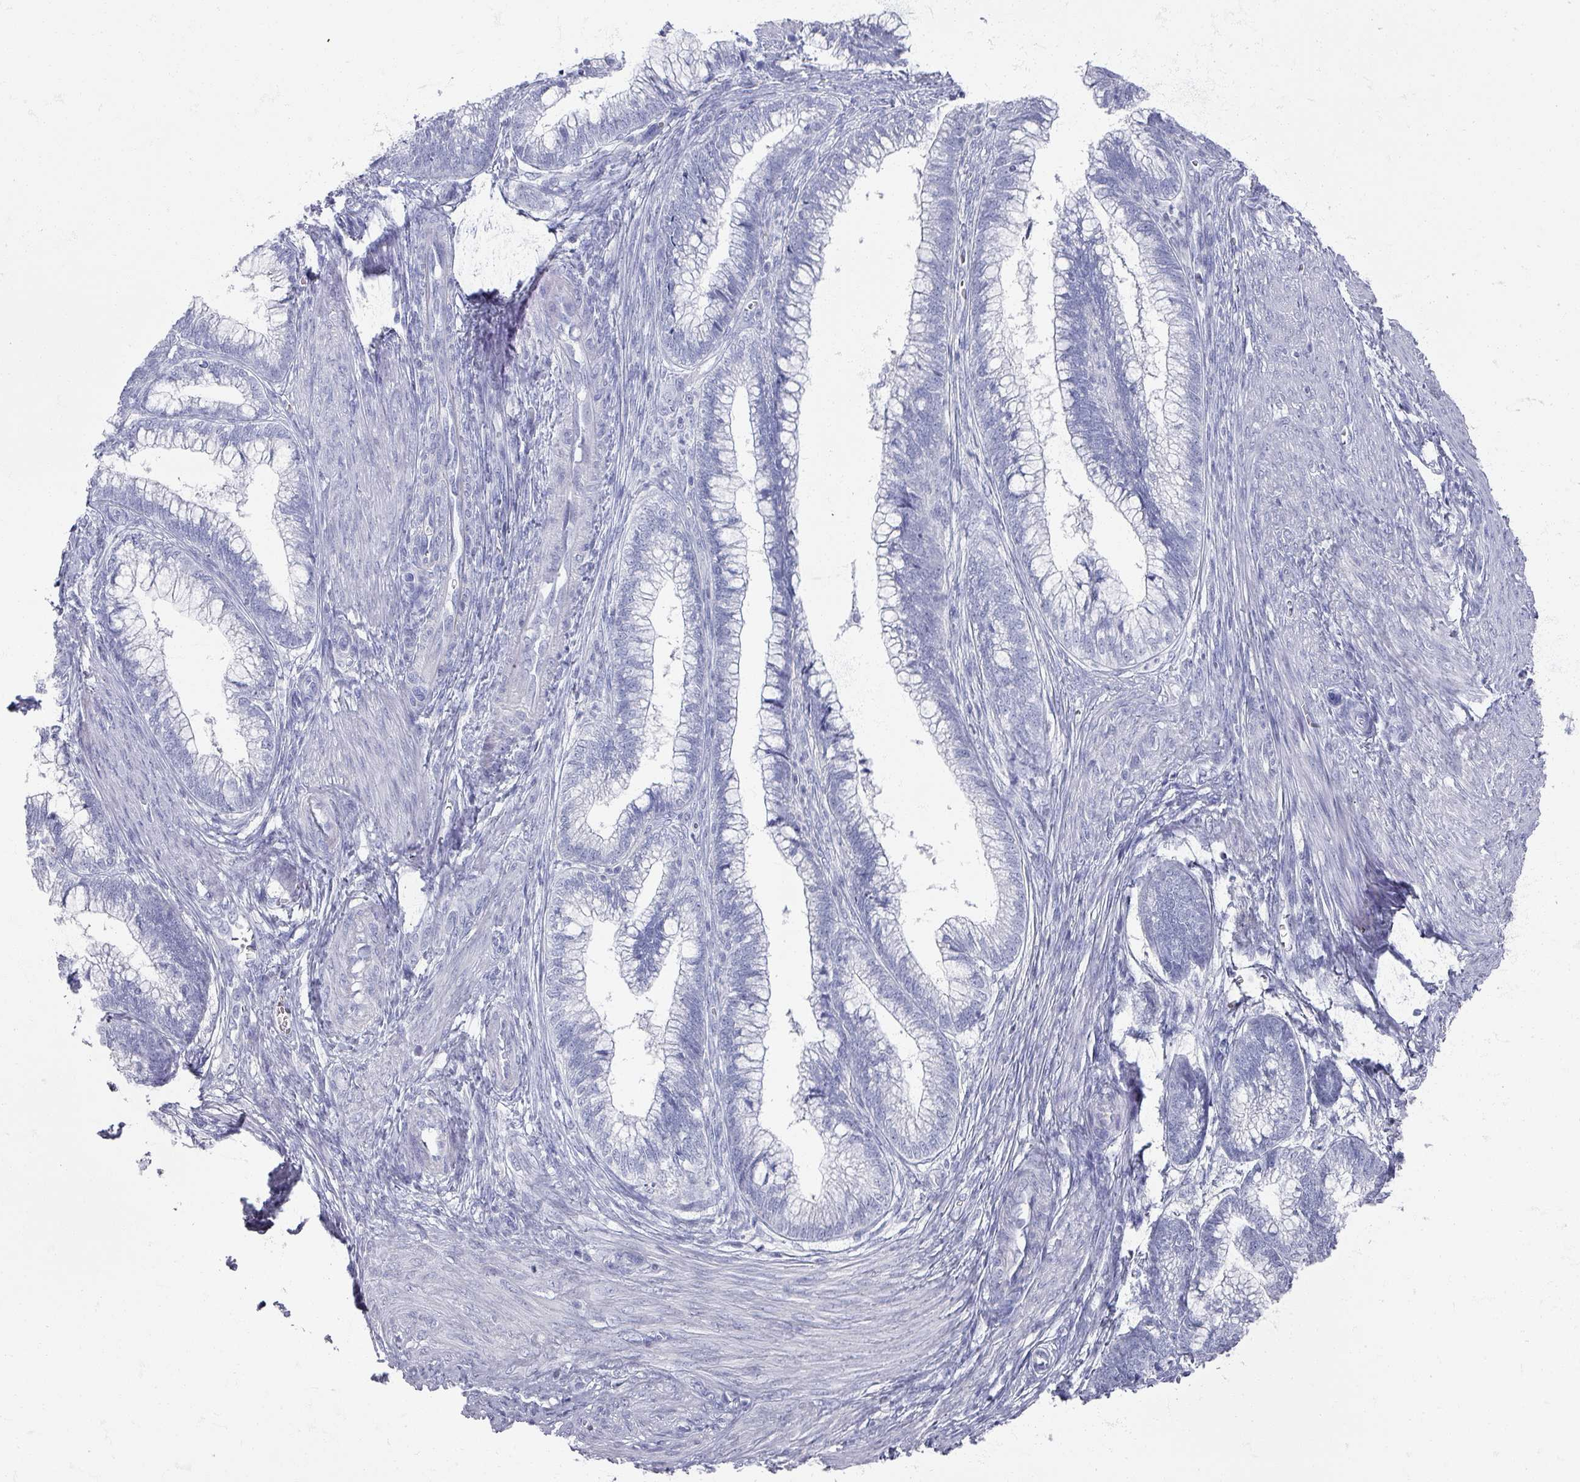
{"staining": {"intensity": "negative", "quantity": "none", "location": "none"}, "tissue": "cervical cancer", "cell_type": "Tumor cells", "image_type": "cancer", "snomed": [{"axis": "morphology", "description": "Adenocarcinoma, NOS"}, {"axis": "topography", "description": "Cervix"}], "caption": "Immunohistochemistry histopathology image of cervical cancer (adenocarcinoma) stained for a protein (brown), which reveals no staining in tumor cells. (DAB IHC, high magnification).", "gene": "OMG", "patient": {"sex": "female", "age": 44}}